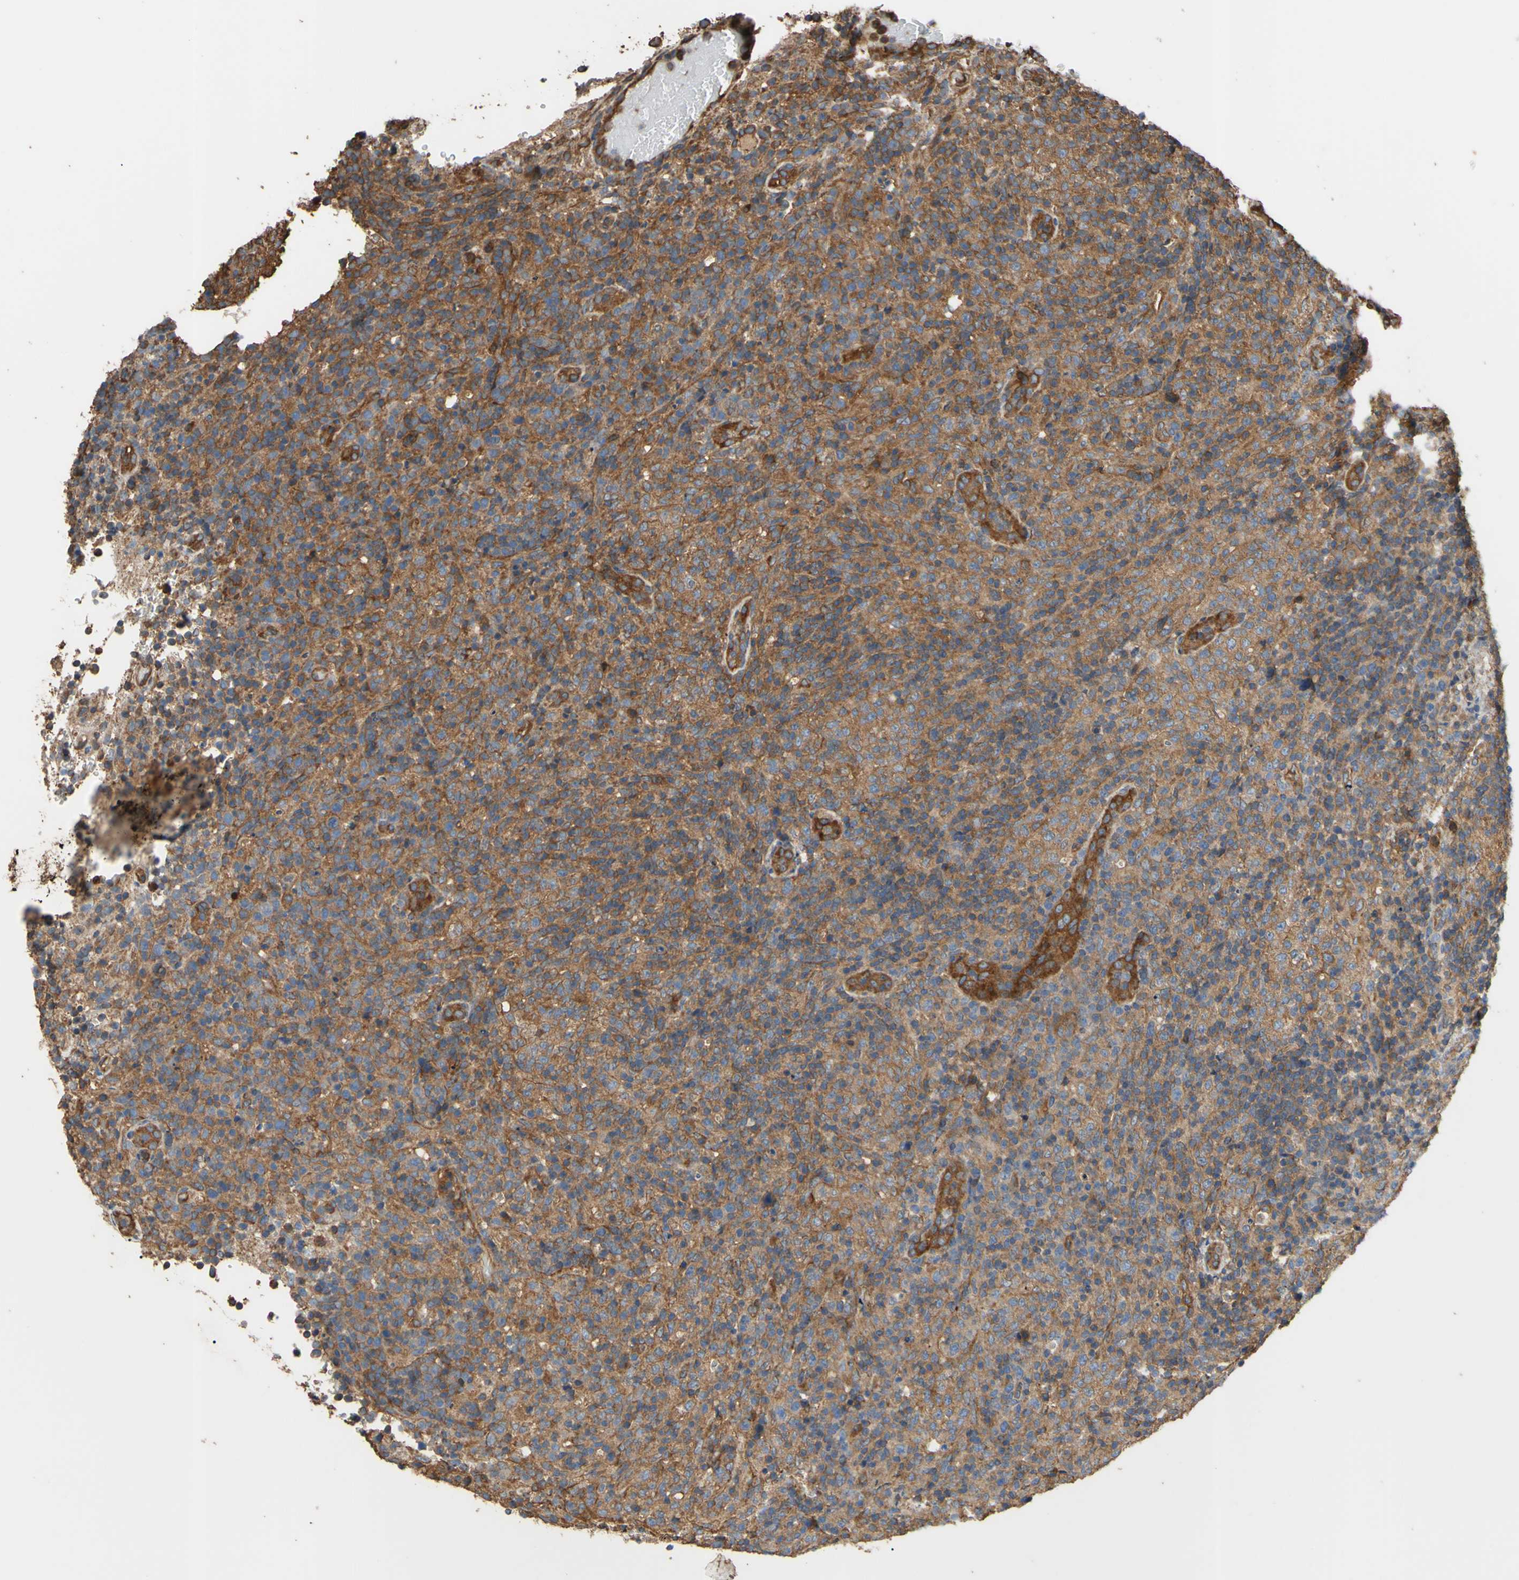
{"staining": {"intensity": "strong", "quantity": ">75%", "location": "cytoplasmic/membranous"}, "tissue": "lymphoma", "cell_type": "Tumor cells", "image_type": "cancer", "snomed": [{"axis": "morphology", "description": "Malignant lymphoma, non-Hodgkin's type, High grade"}, {"axis": "topography", "description": "Lymph node"}], "caption": "Immunohistochemistry of human lymphoma shows high levels of strong cytoplasmic/membranous staining in about >75% of tumor cells.", "gene": "CTTN", "patient": {"sex": "female", "age": 76}}